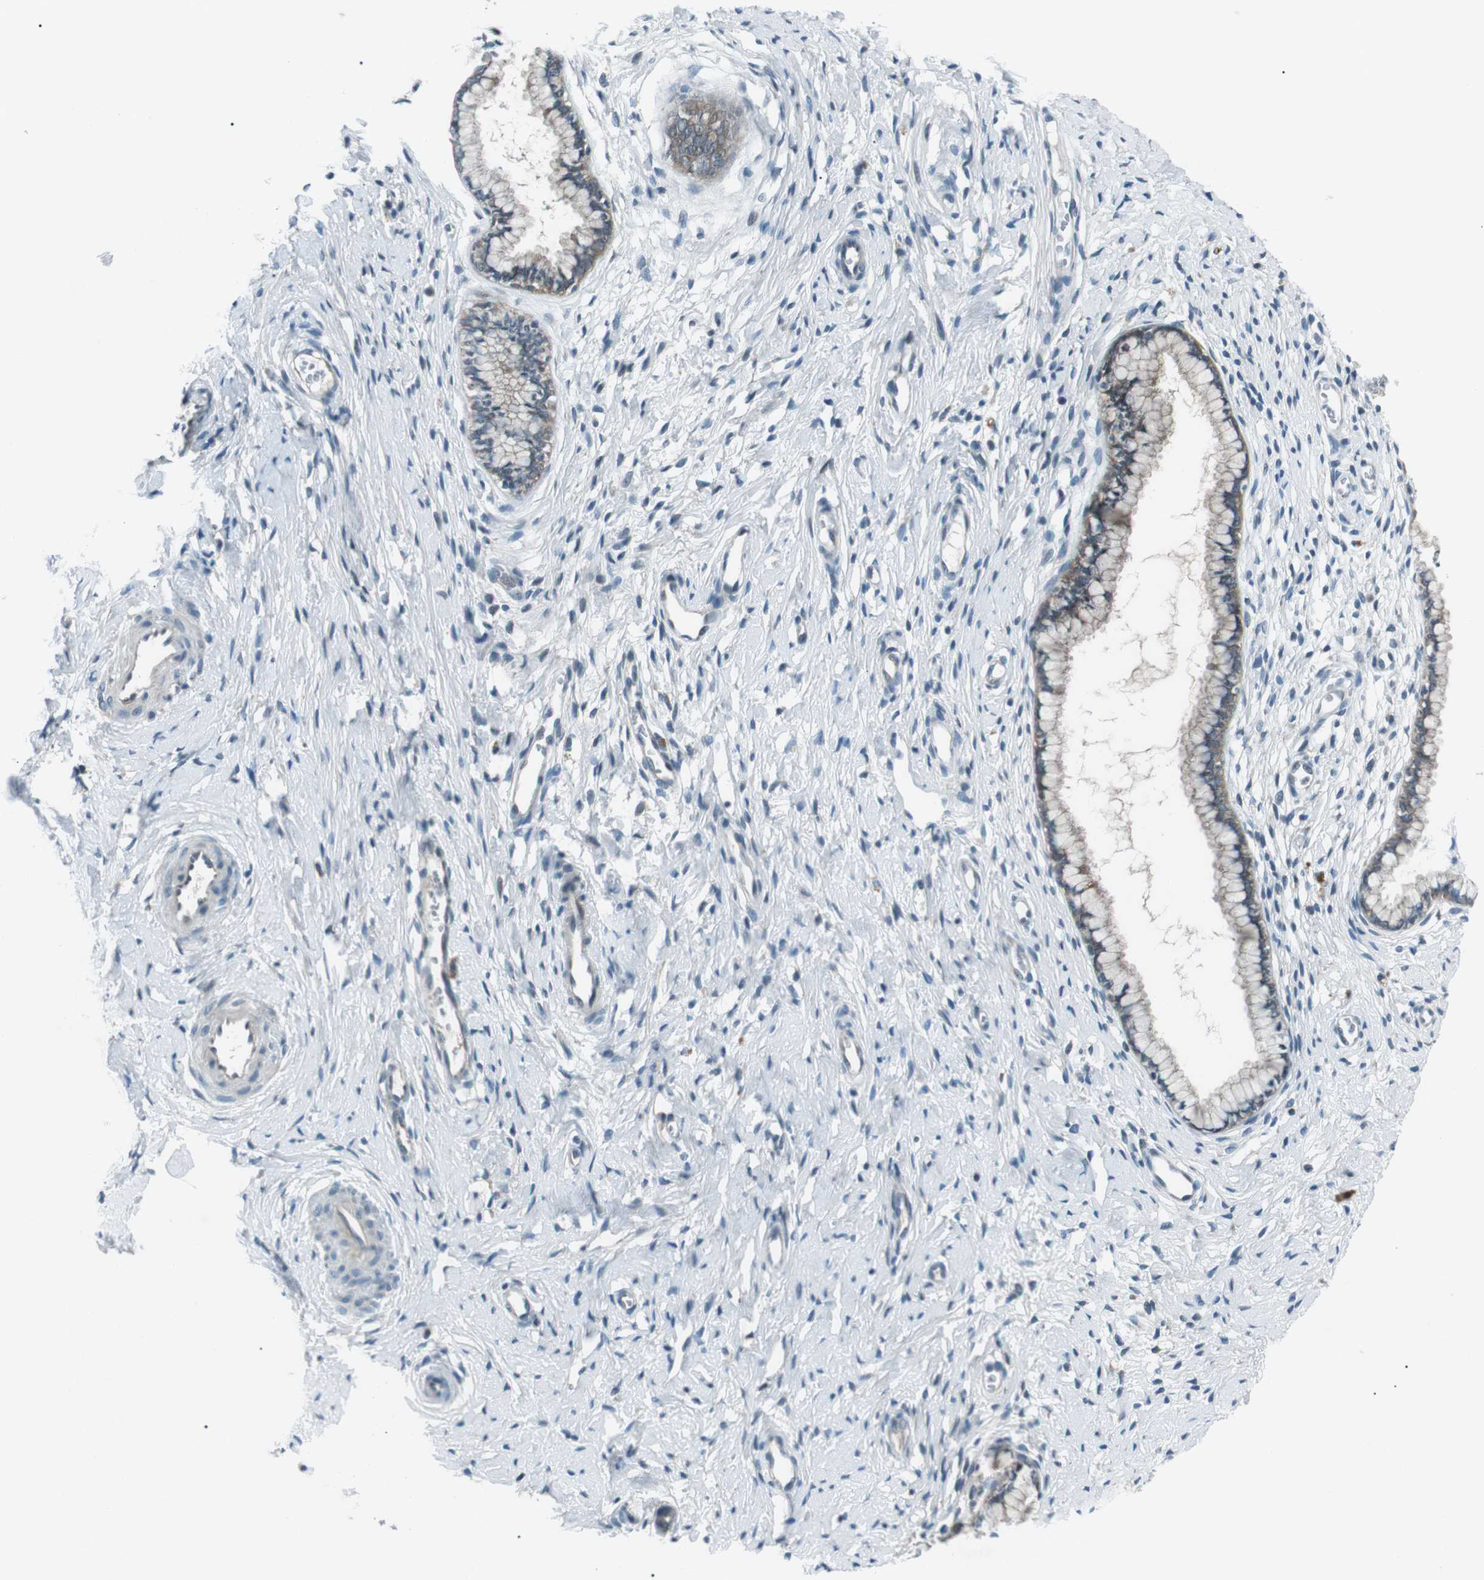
{"staining": {"intensity": "weak", "quantity": "<25%", "location": "cytoplasmic/membranous"}, "tissue": "cervix", "cell_type": "Glandular cells", "image_type": "normal", "snomed": [{"axis": "morphology", "description": "Normal tissue, NOS"}, {"axis": "topography", "description": "Cervix"}], "caption": "DAB (3,3'-diaminobenzidine) immunohistochemical staining of benign human cervix exhibits no significant positivity in glandular cells. (DAB (3,3'-diaminobenzidine) IHC with hematoxylin counter stain).", "gene": "LRIG2", "patient": {"sex": "female", "age": 65}}